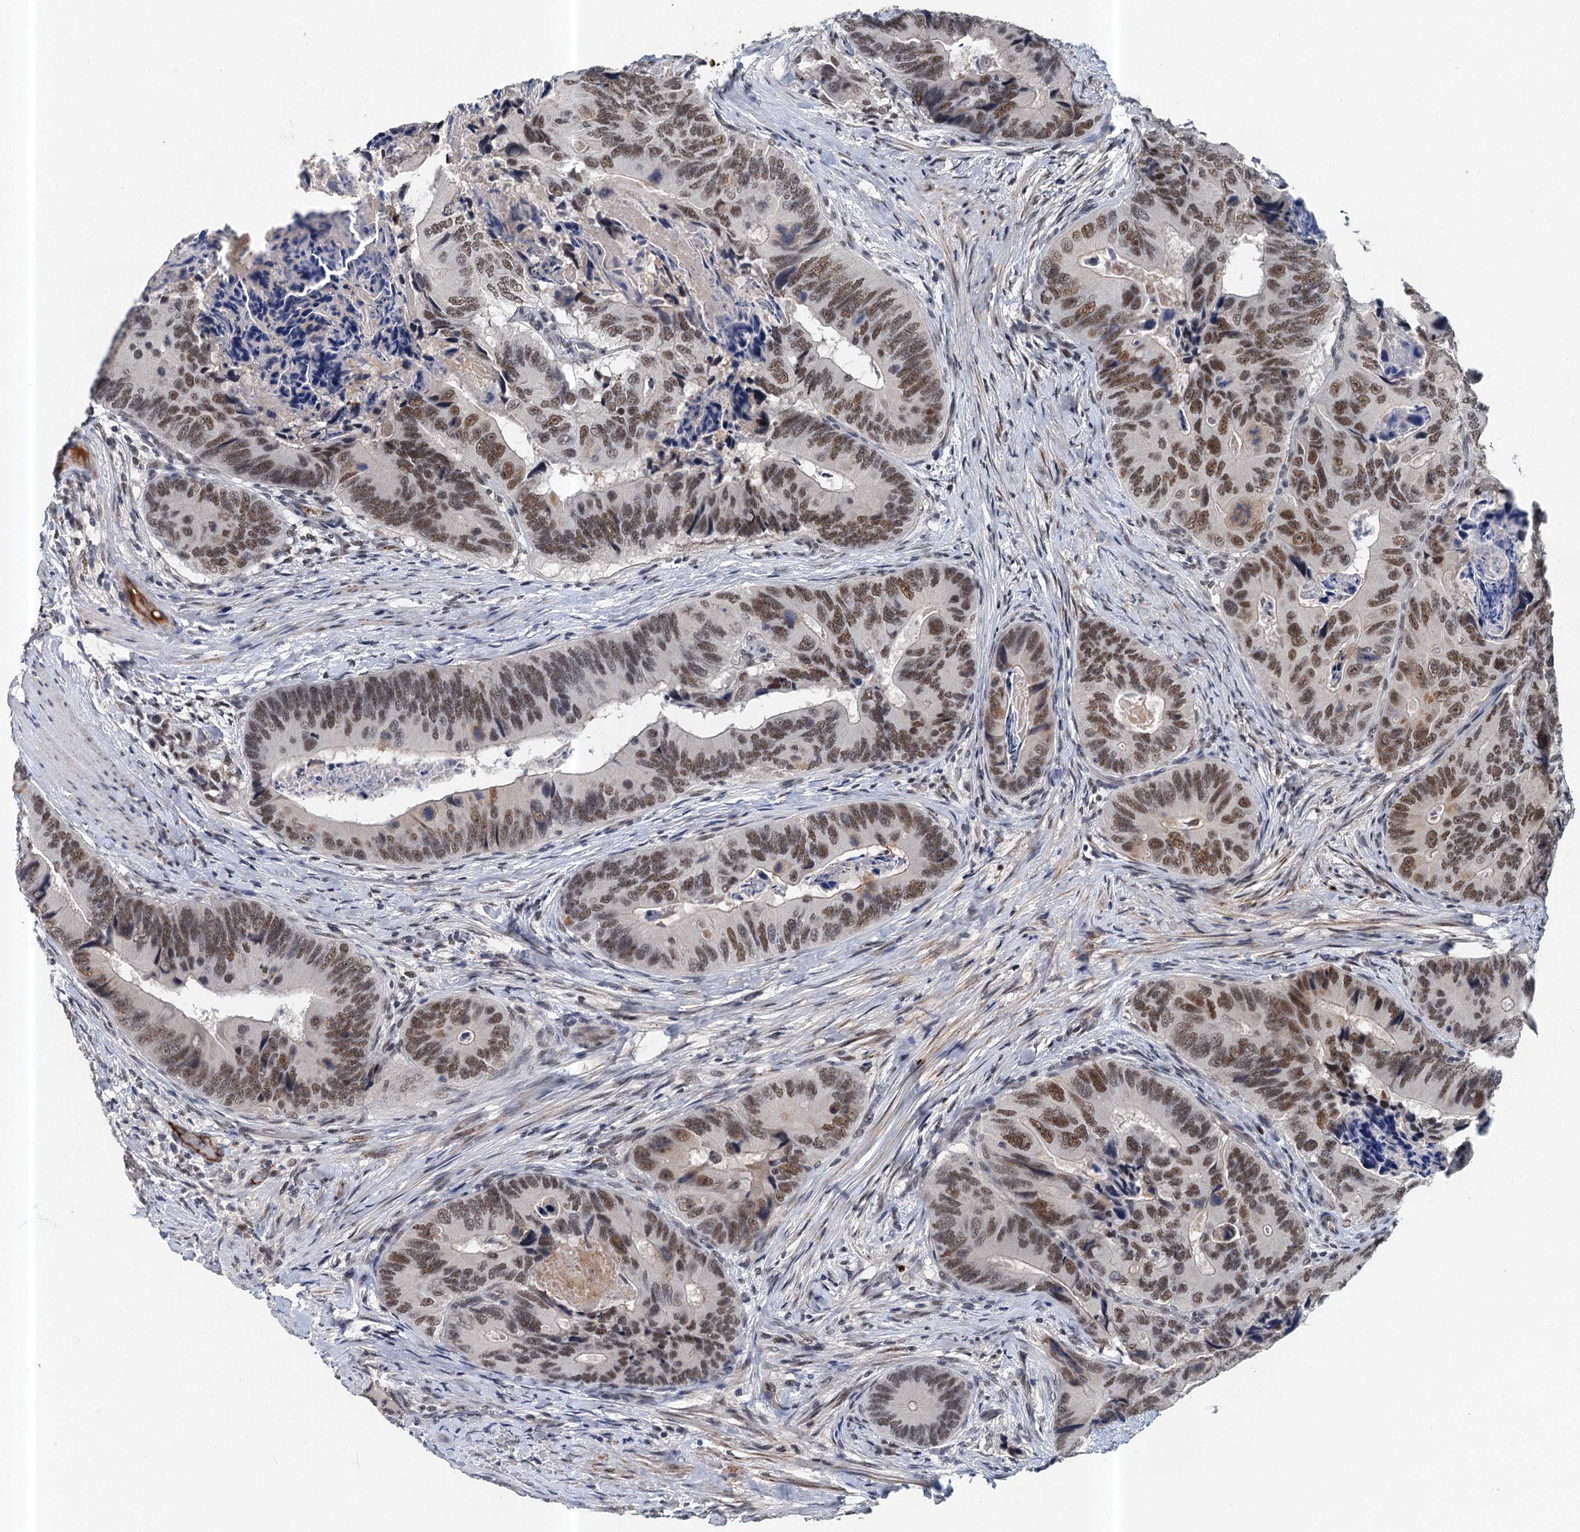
{"staining": {"intensity": "moderate", "quantity": ">75%", "location": "nuclear"}, "tissue": "colorectal cancer", "cell_type": "Tumor cells", "image_type": "cancer", "snomed": [{"axis": "morphology", "description": "Adenocarcinoma, NOS"}, {"axis": "topography", "description": "Colon"}], "caption": "DAB (3,3'-diaminobenzidine) immunohistochemical staining of colorectal cancer exhibits moderate nuclear protein staining in about >75% of tumor cells.", "gene": "CSTF3", "patient": {"sex": "male", "age": 84}}